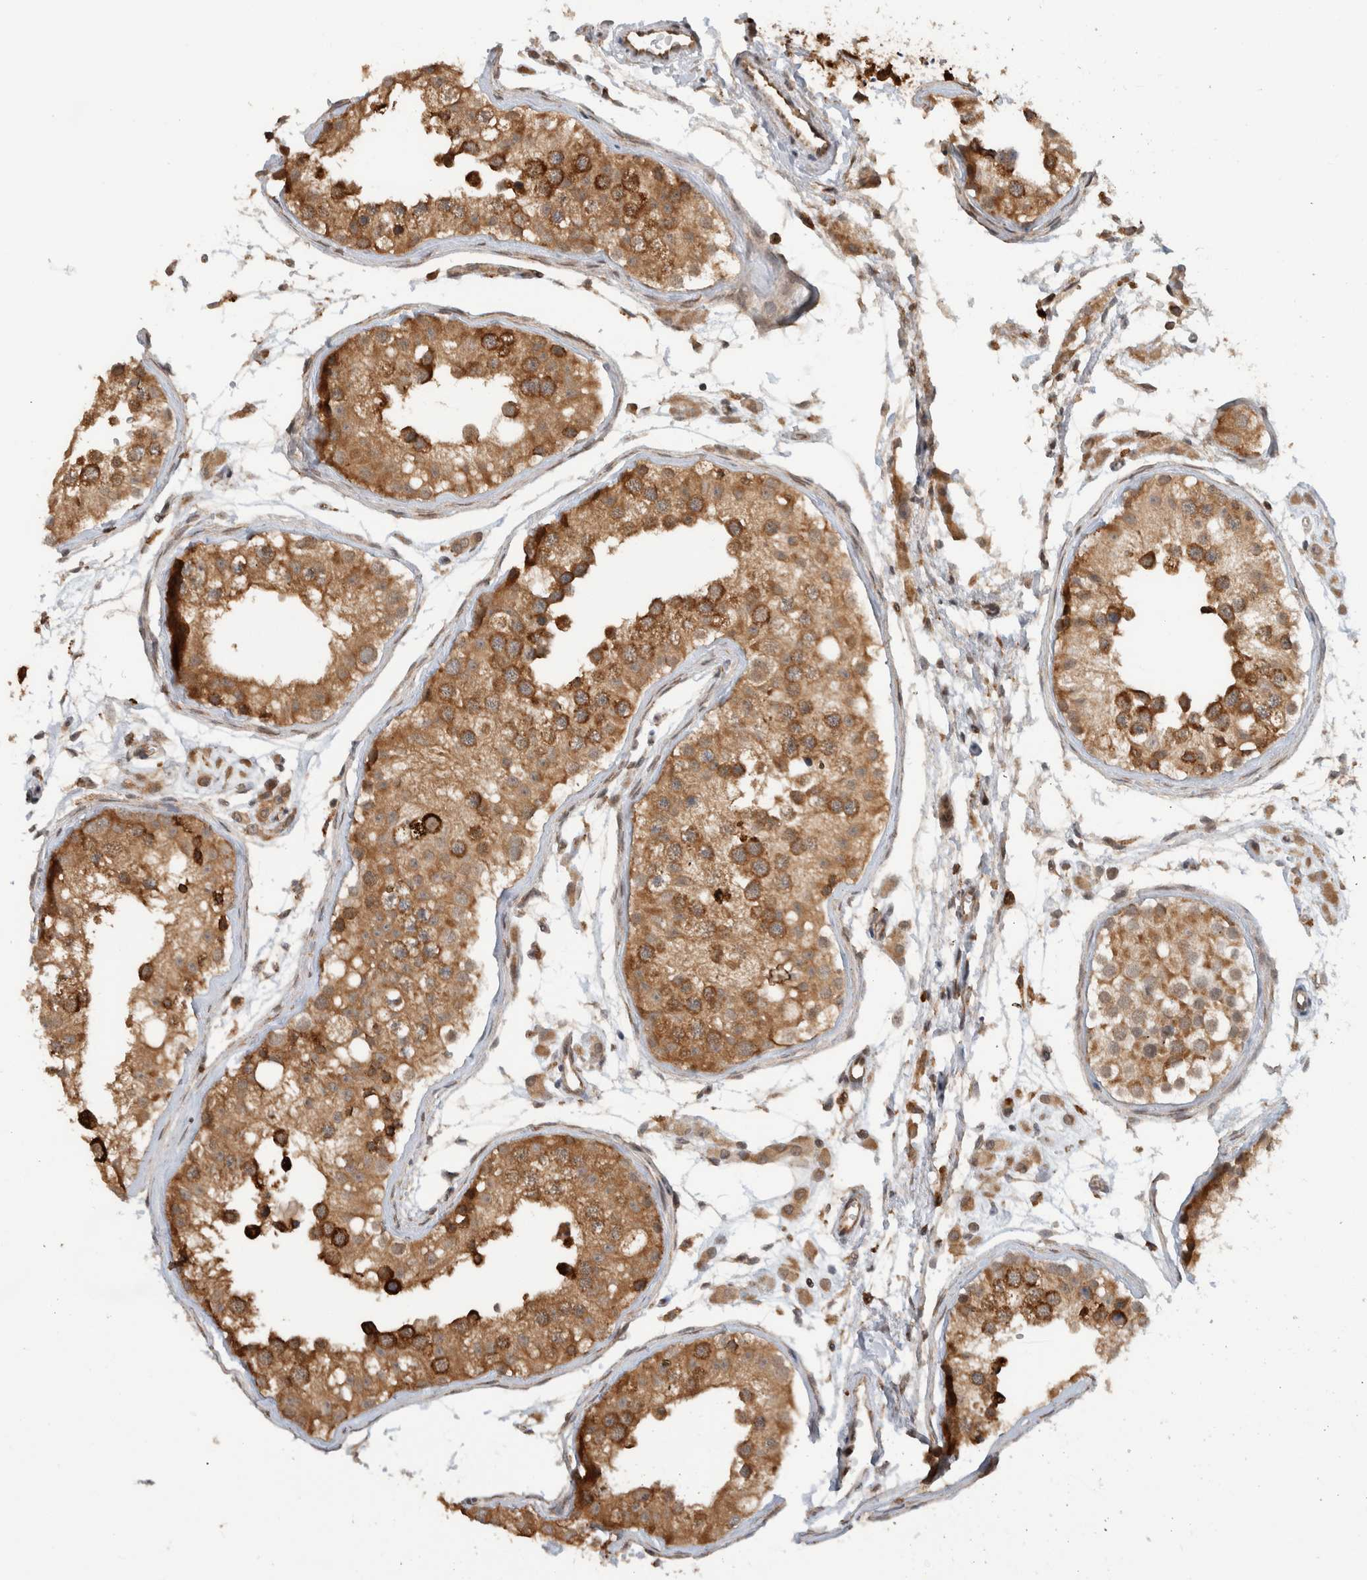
{"staining": {"intensity": "strong", "quantity": "<25%", "location": "cytoplasmic/membranous,nuclear"}, "tissue": "testis", "cell_type": "Cells in seminiferous ducts", "image_type": "normal", "snomed": [{"axis": "morphology", "description": "Normal tissue, NOS"}, {"axis": "morphology", "description": "Adenocarcinoma, metastatic, NOS"}, {"axis": "topography", "description": "Testis"}], "caption": "This is an image of immunohistochemistry (IHC) staining of normal testis, which shows strong staining in the cytoplasmic/membranous,nuclear of cells in seminiferous ducts.", "gene": "MS4A7", "patient": {"sex": "male", "age": 26}}